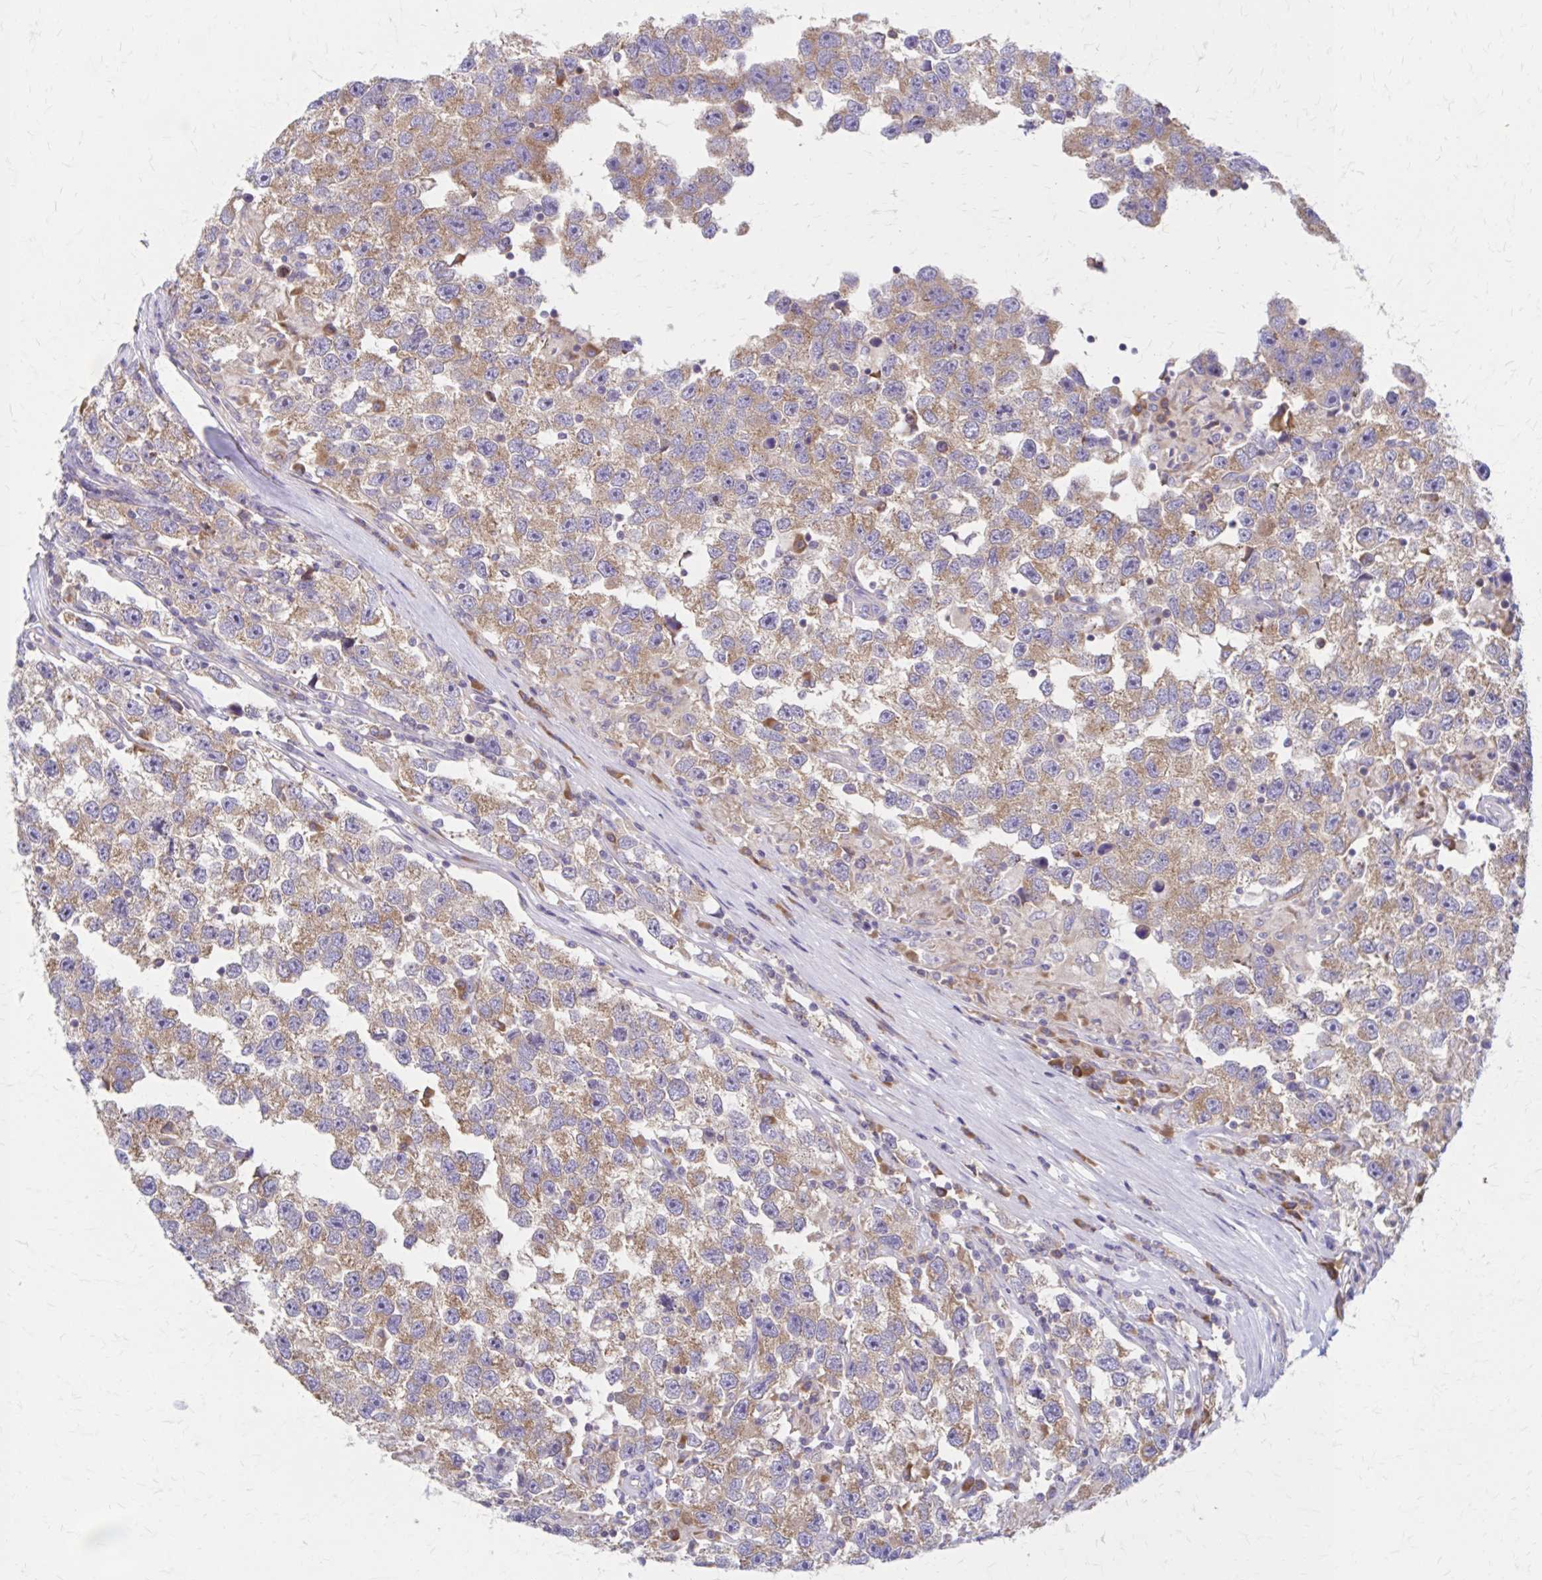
{"staining": {"intensity": "moderate", "quantity": ">75%", "location": "cytoplasmic/membranous"}, "tissue": "testis cancer", "cell_type": "Tumor cells", "image_type": "cancer", "snomed": [{"axis": "morphology", "description": "Seminoma, NOS"}, {"axis": "topography", "description": "Testis"}], "caption": "This micrograph demonstrates IHC staining of human testis cancer, with medium moderate cytoplasmic/membranous expression in about >75% of tumor cells.", "gene": "RPL27A", "patient": {"sex": "male", "age": 26}}